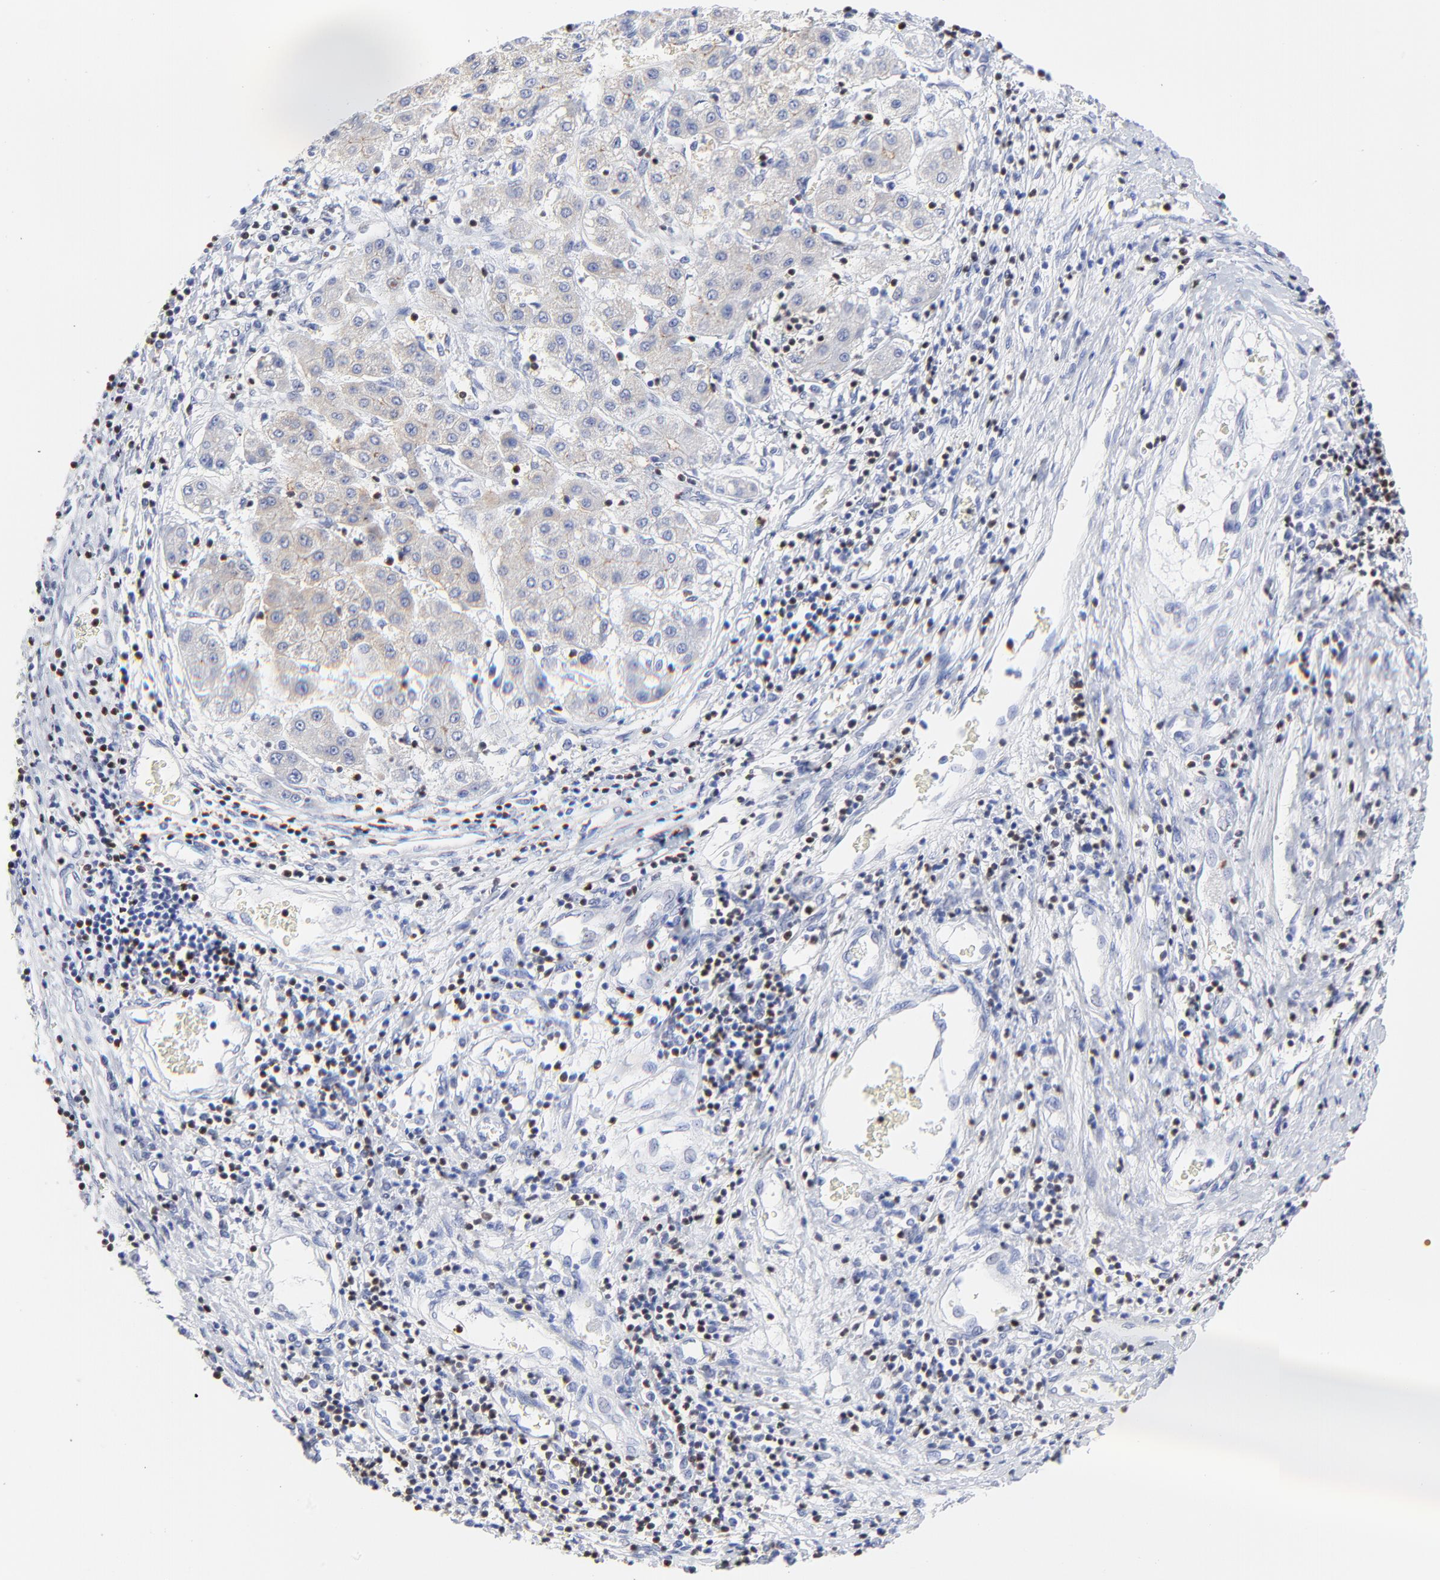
{"staining": {"intensity": "weak", "quantity": "25%-75%", "location": "cytoplasmic/membranous"}, "tissue": "liver cancer", "cell_type": "Tumor cells", "image_type": "cancer", "snomed": [{"axis": "morphology", "description": "Carcinoma, Hepatocellular, NOS"}, {"axis": "topography", "description": "Liver"}], "caption": "The photomicrograph displays a brown stain indicating the presence of a protein in the cytoplasmic/membranous of tumor cells in liver cancer.", "gene": "ZAP70", "patient": {"sex": "male", "age": 24}}